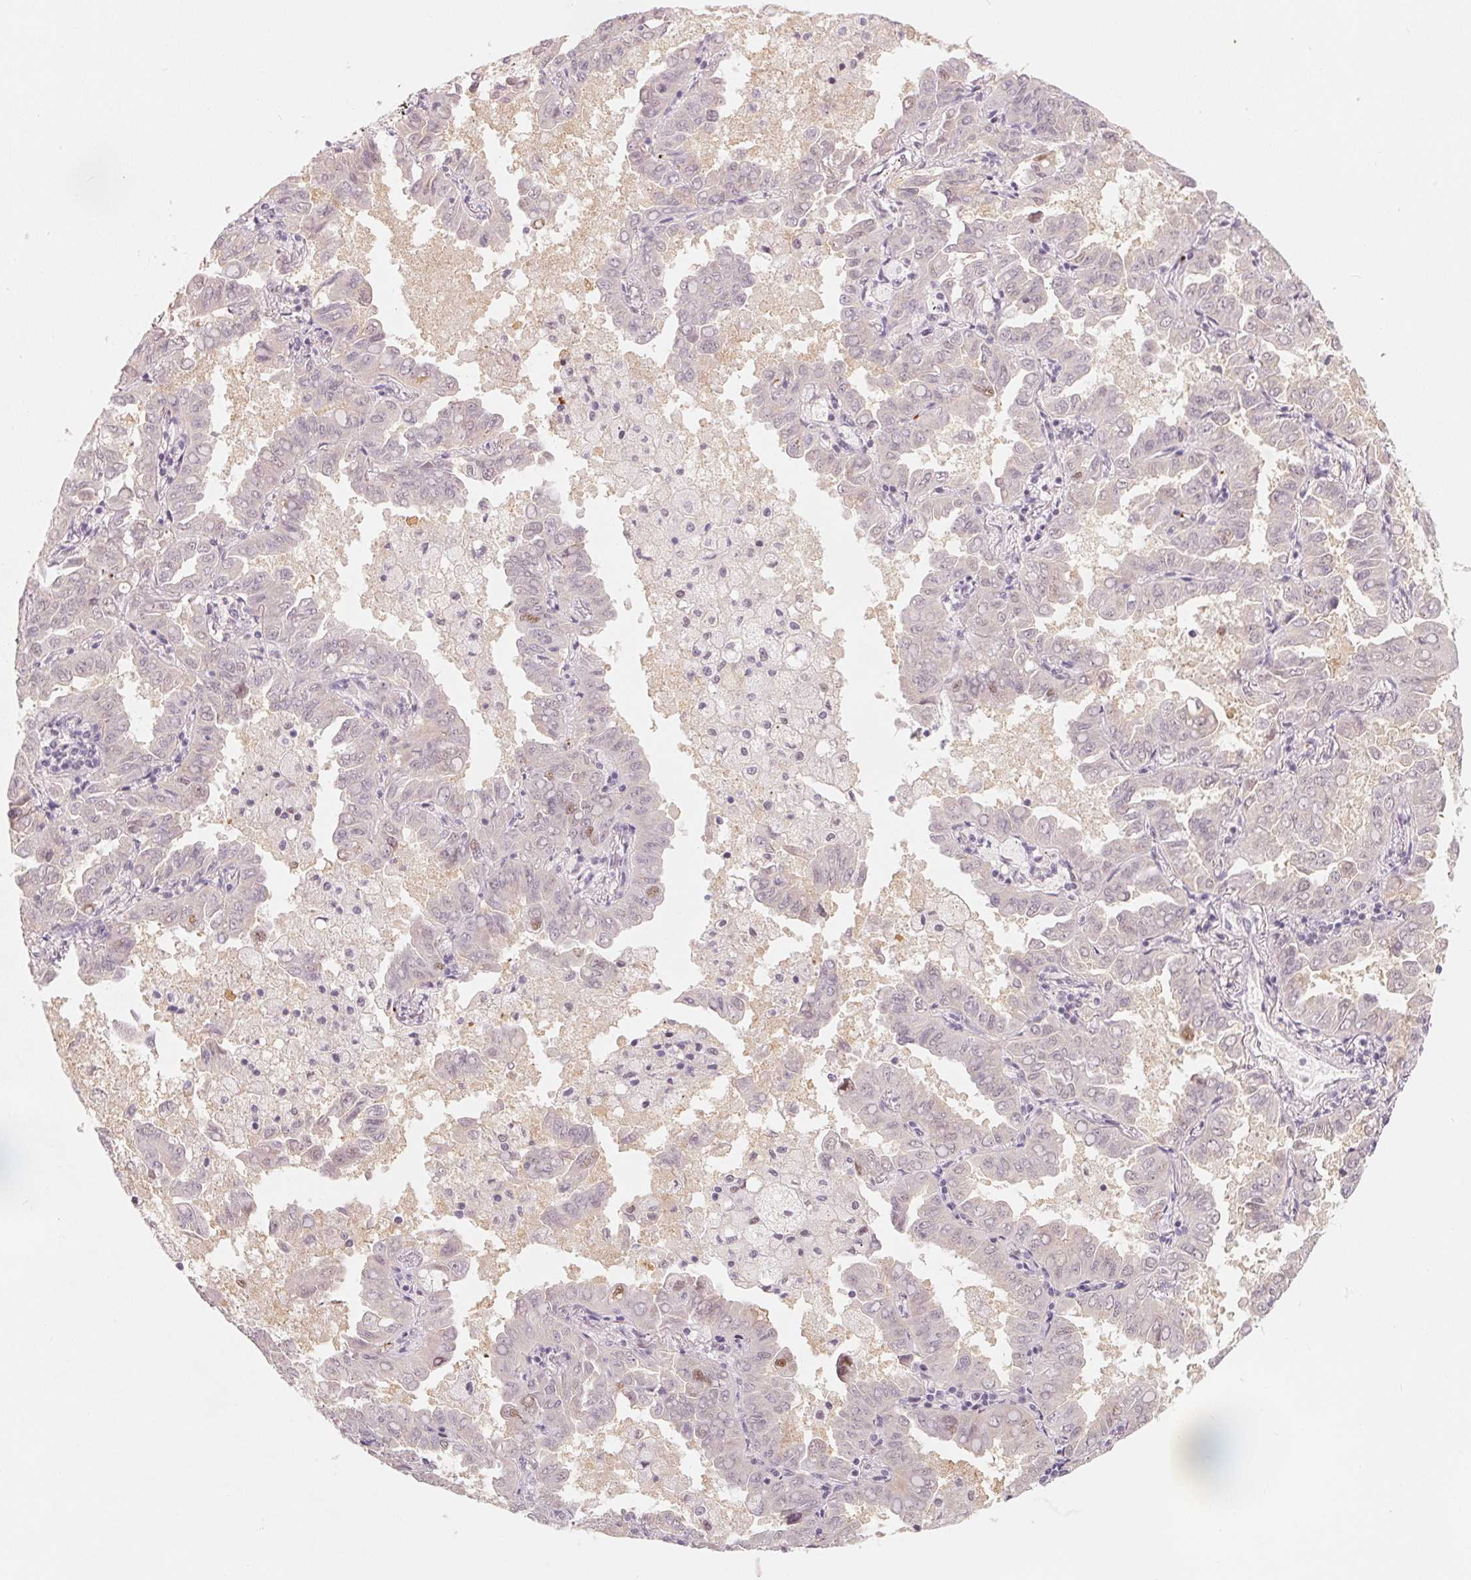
{"staining": {"intensity": "negative", "quantity": "none", "location": "none"}, "tissue": "lung cancer", "cell_type": "Tumor cells", "image_type": "cancer", "snomed": [{"axis": "morphology", "description": "Adenocarcinoma, NOS"}, {"axis": "topography", "description": "Lung"}], "caption": "Tumor cells show no significant protein positivity in lung cancer (adenocarcinoma).", "gene": "ARHGAP22", "patient": {"sex": "male", "age": 64}}